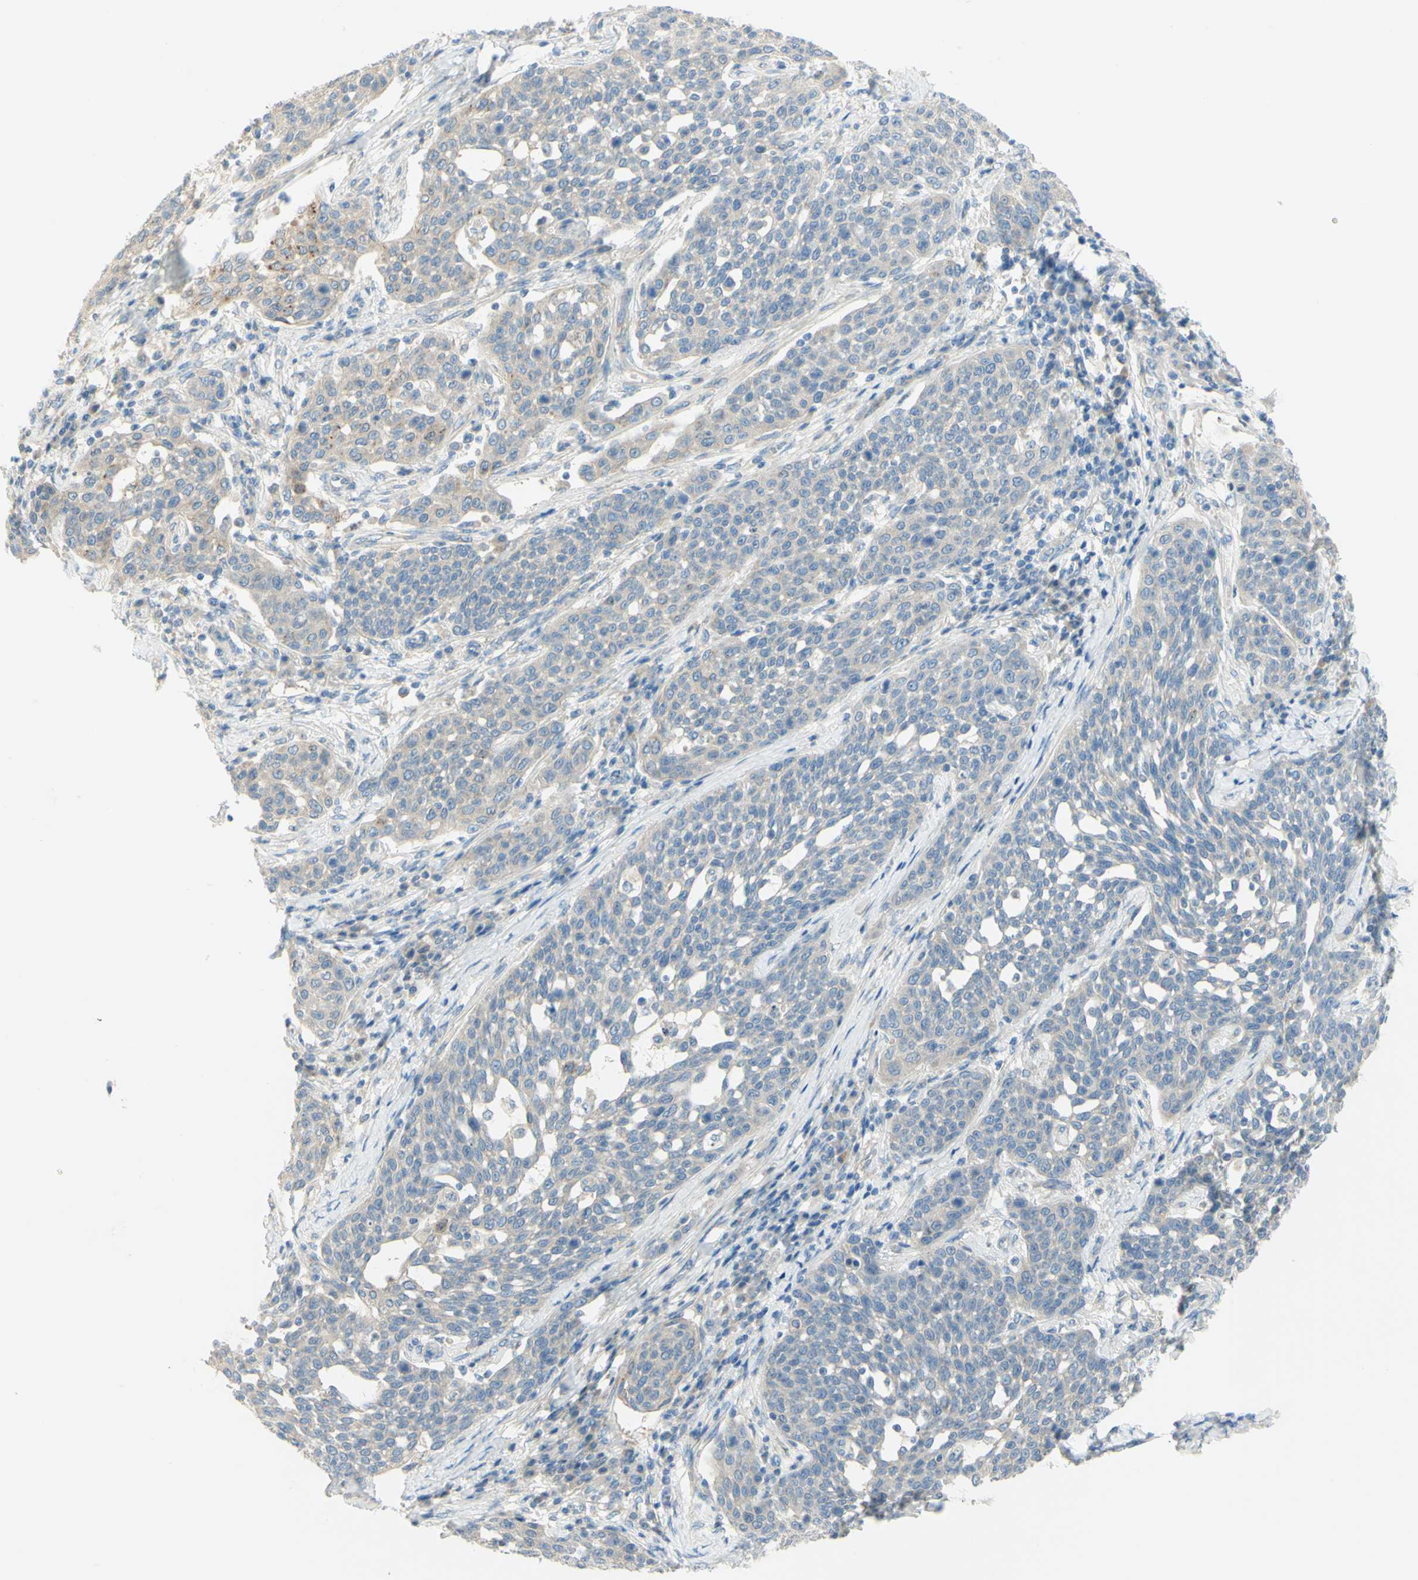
{"staining": {"intensity": "weak", "quantity": "25%-75%", "location": "cytoplasmic/membranous"}, "tissue": "cervical cancer", "cell_type": "Tumor cells", "image_type": "cancer", "snomed": [{"axis": "morphology", "description": "Squamous cell carcinoma, NOS"}, {"axis": "topography", "description": "Cervix"}], "caption": "Tumor cells exhibit low levels of weak cytoplasmic/membranous positivity in approximately 25%-75% of cells in human cervical cancer (squamous cell carcinoma). Using DAB (brown) and hematoxylin (blue) stains, captured at high magnification using brightfield microscopy.", "gene": "GCNT3", "patient": {"sex": "female", "age": 34}}